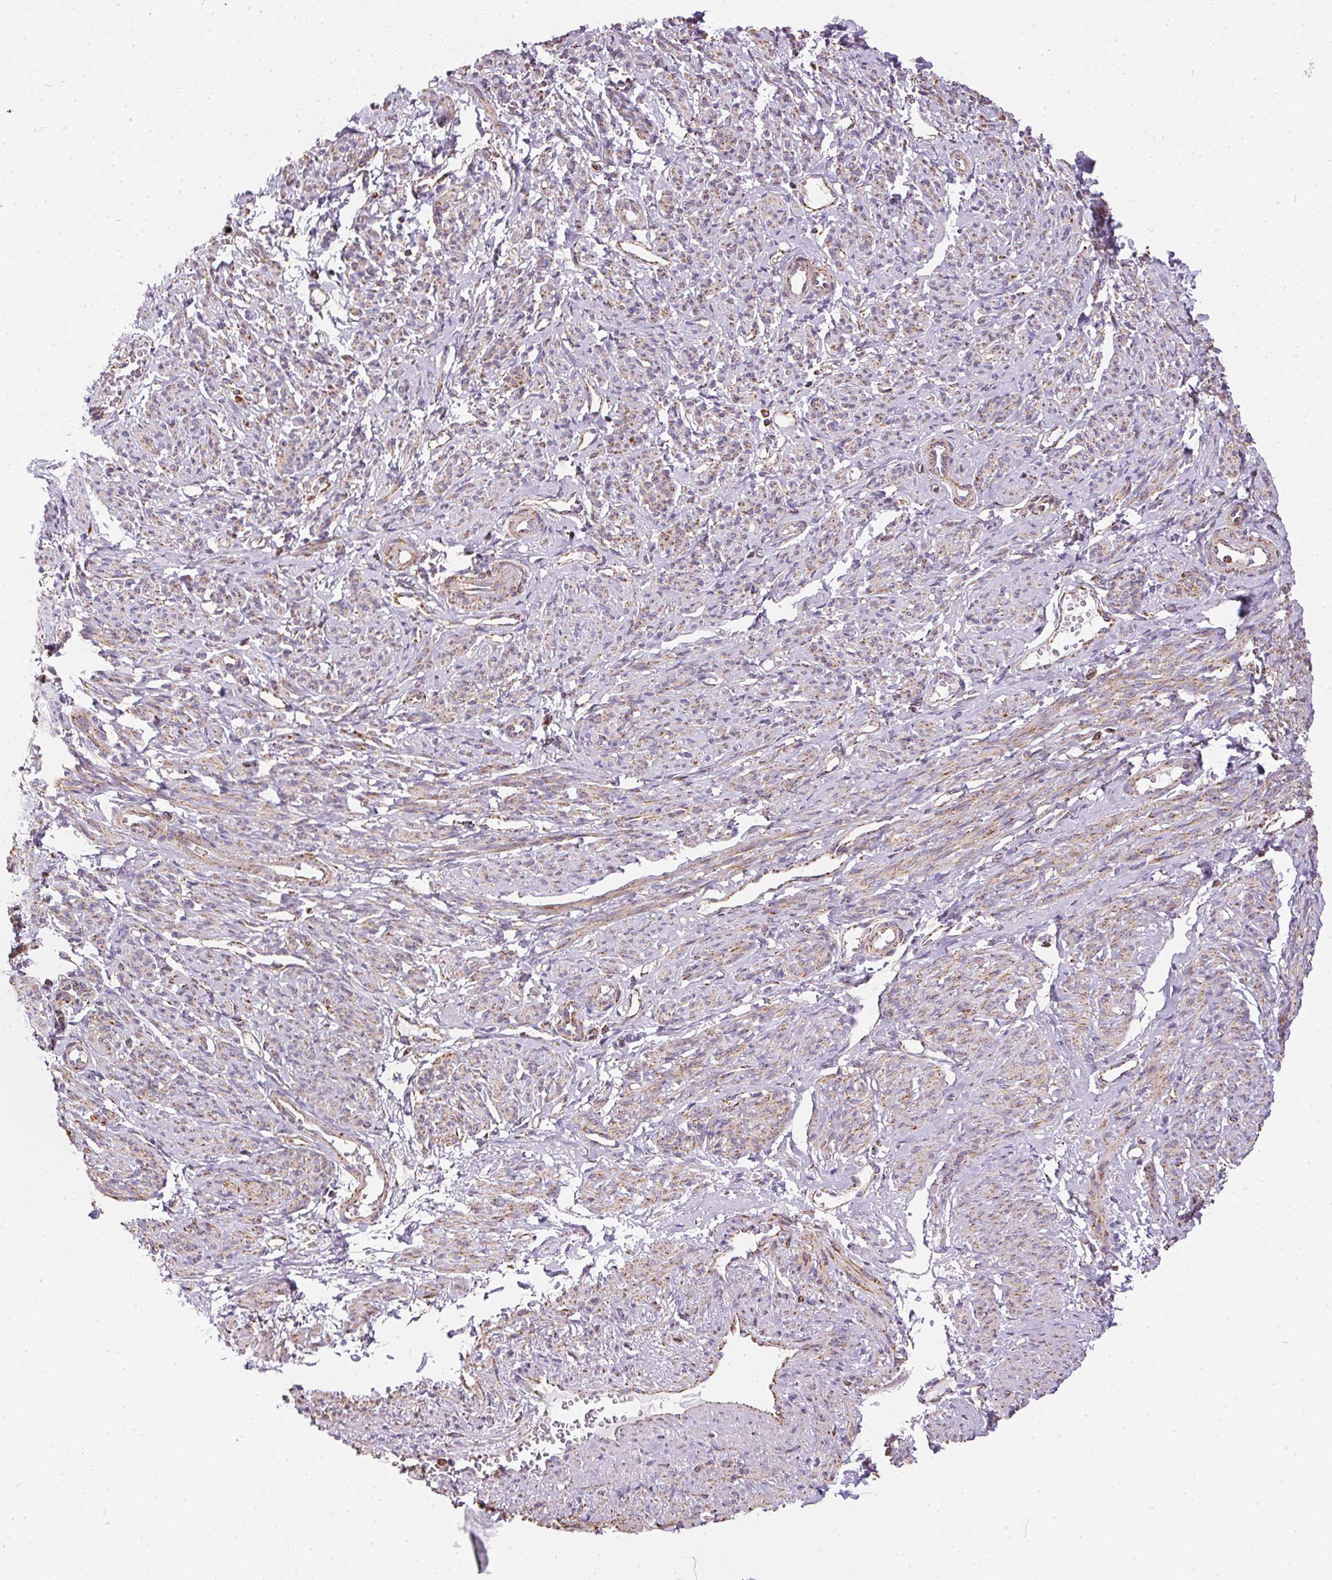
{"staining": {"intensity": "moderate", "quantity": ">75%", "location": "cytoplasmic/membranous"}, "tissue": "smooth muscle", "cell_type": "Smooth muscle cells", "image_type": "normal", "snomed": [{"axis": "morphology", "description": "Normal tissue, NOS"}, {"axis": "topography", "description": "Smooth muscle"}], "caption": "The histopathology image exhibits staining of normal smooth muscle, revealing moderate cytoplasmic/membranous protein staining (brown color) within smooth muscle cells. The staining is performed using DAB brown chromogen to label protein expression. The nuclei are counter-stained blue using hematoxylin.", "gene": "MAPK11", "patient": {"sex": "female", "age": 65}}